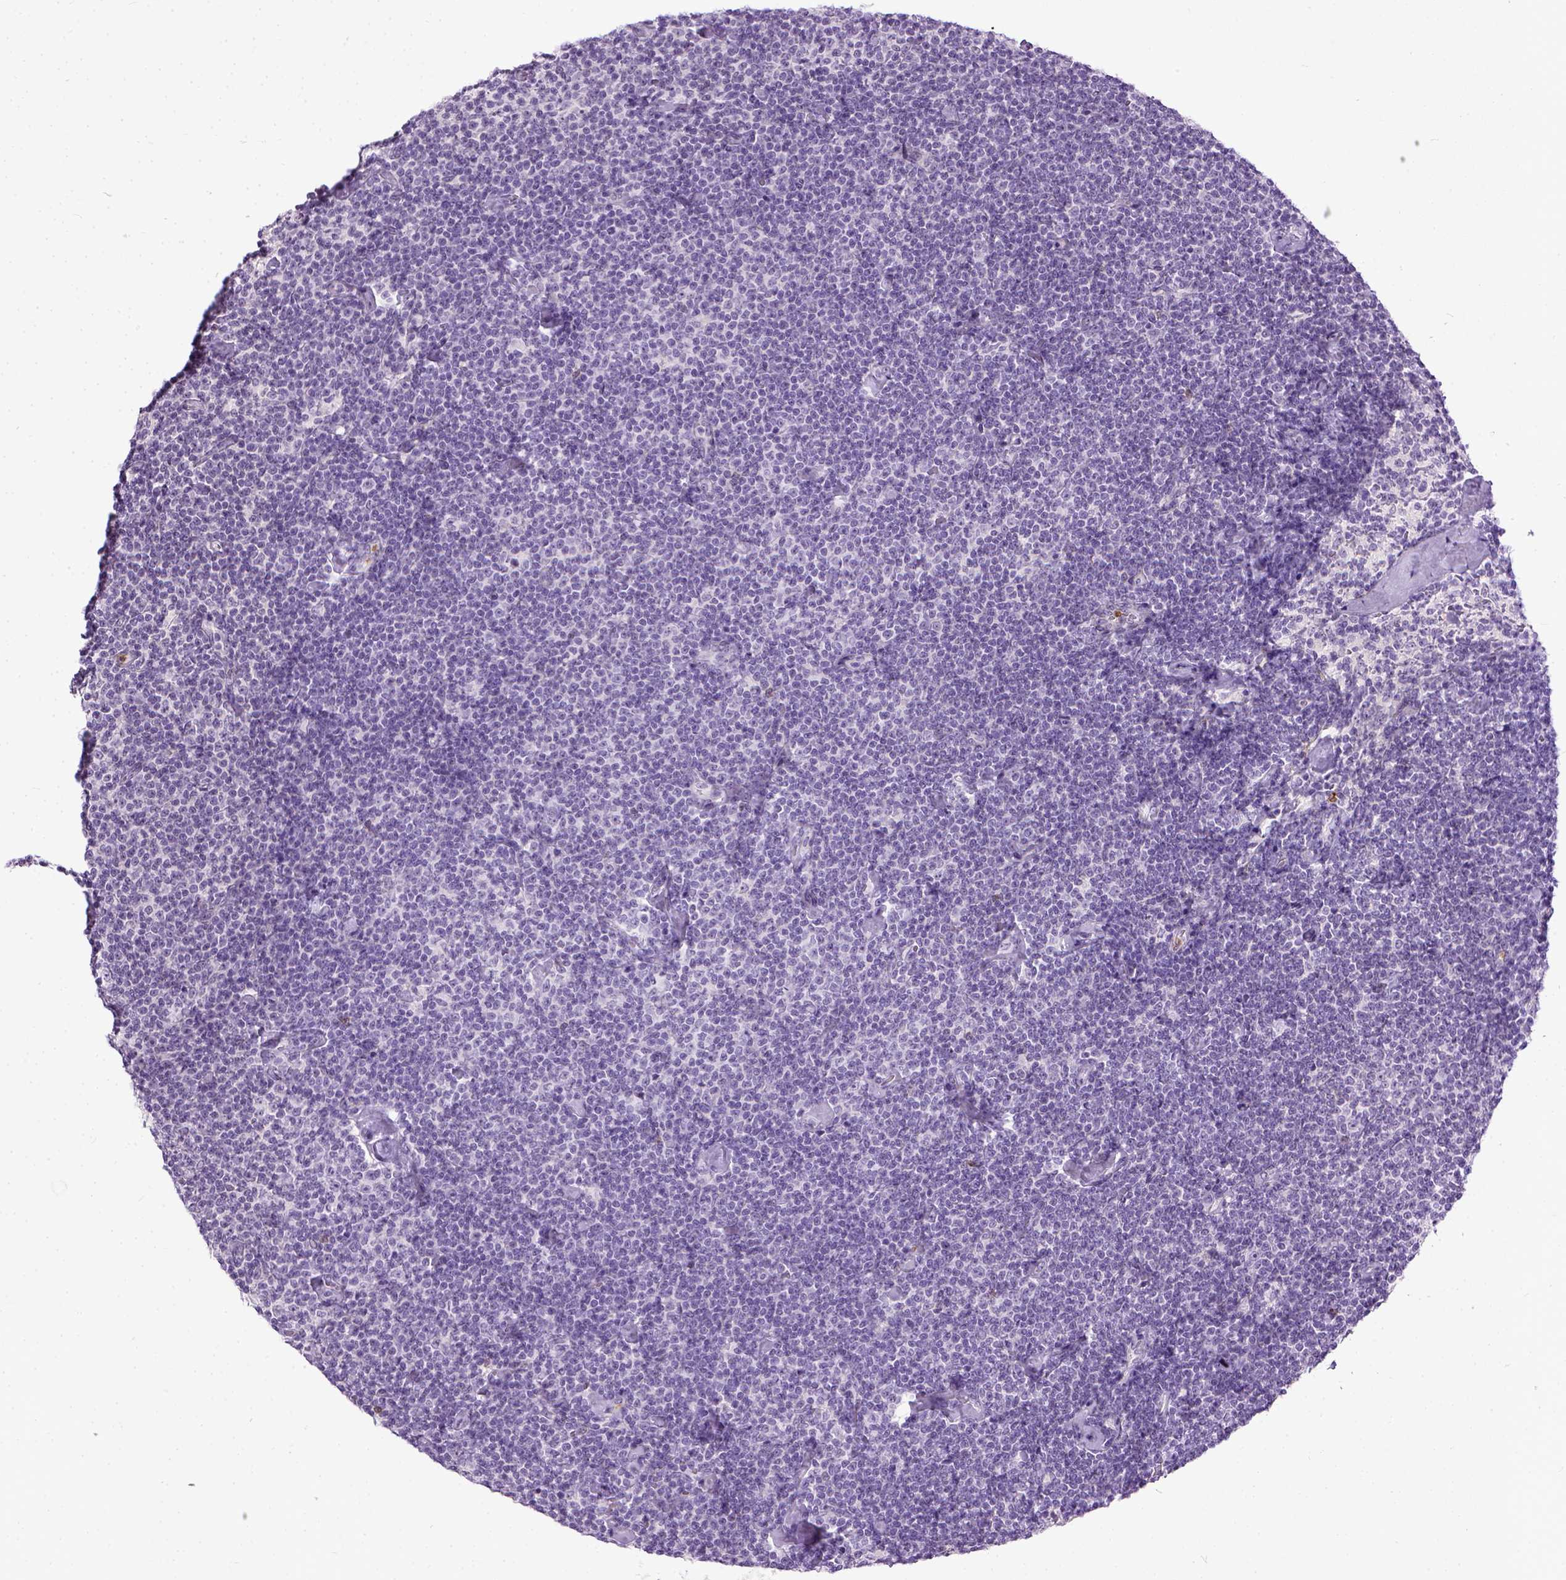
{"staining": {"intensity": "negative", "quantity": "none", "location": "none"}, "tissue": "lymphoma", "cell_type": "Tumor cells", "image_type": "cancer", "snomed": [{"axis": "morphology", "description": "Malignant lymphoma, non-Hodgkin's type, Low grade"}, {"axis": "topography", "description": "Lymph node"}], "caption": "The immunohistochemistry (IHC) photomicrograph has no significant expression in tumor cells of lymphoma tissue.", "gene": "MAPT", "patient": {"sex": "male", "age": 81}}